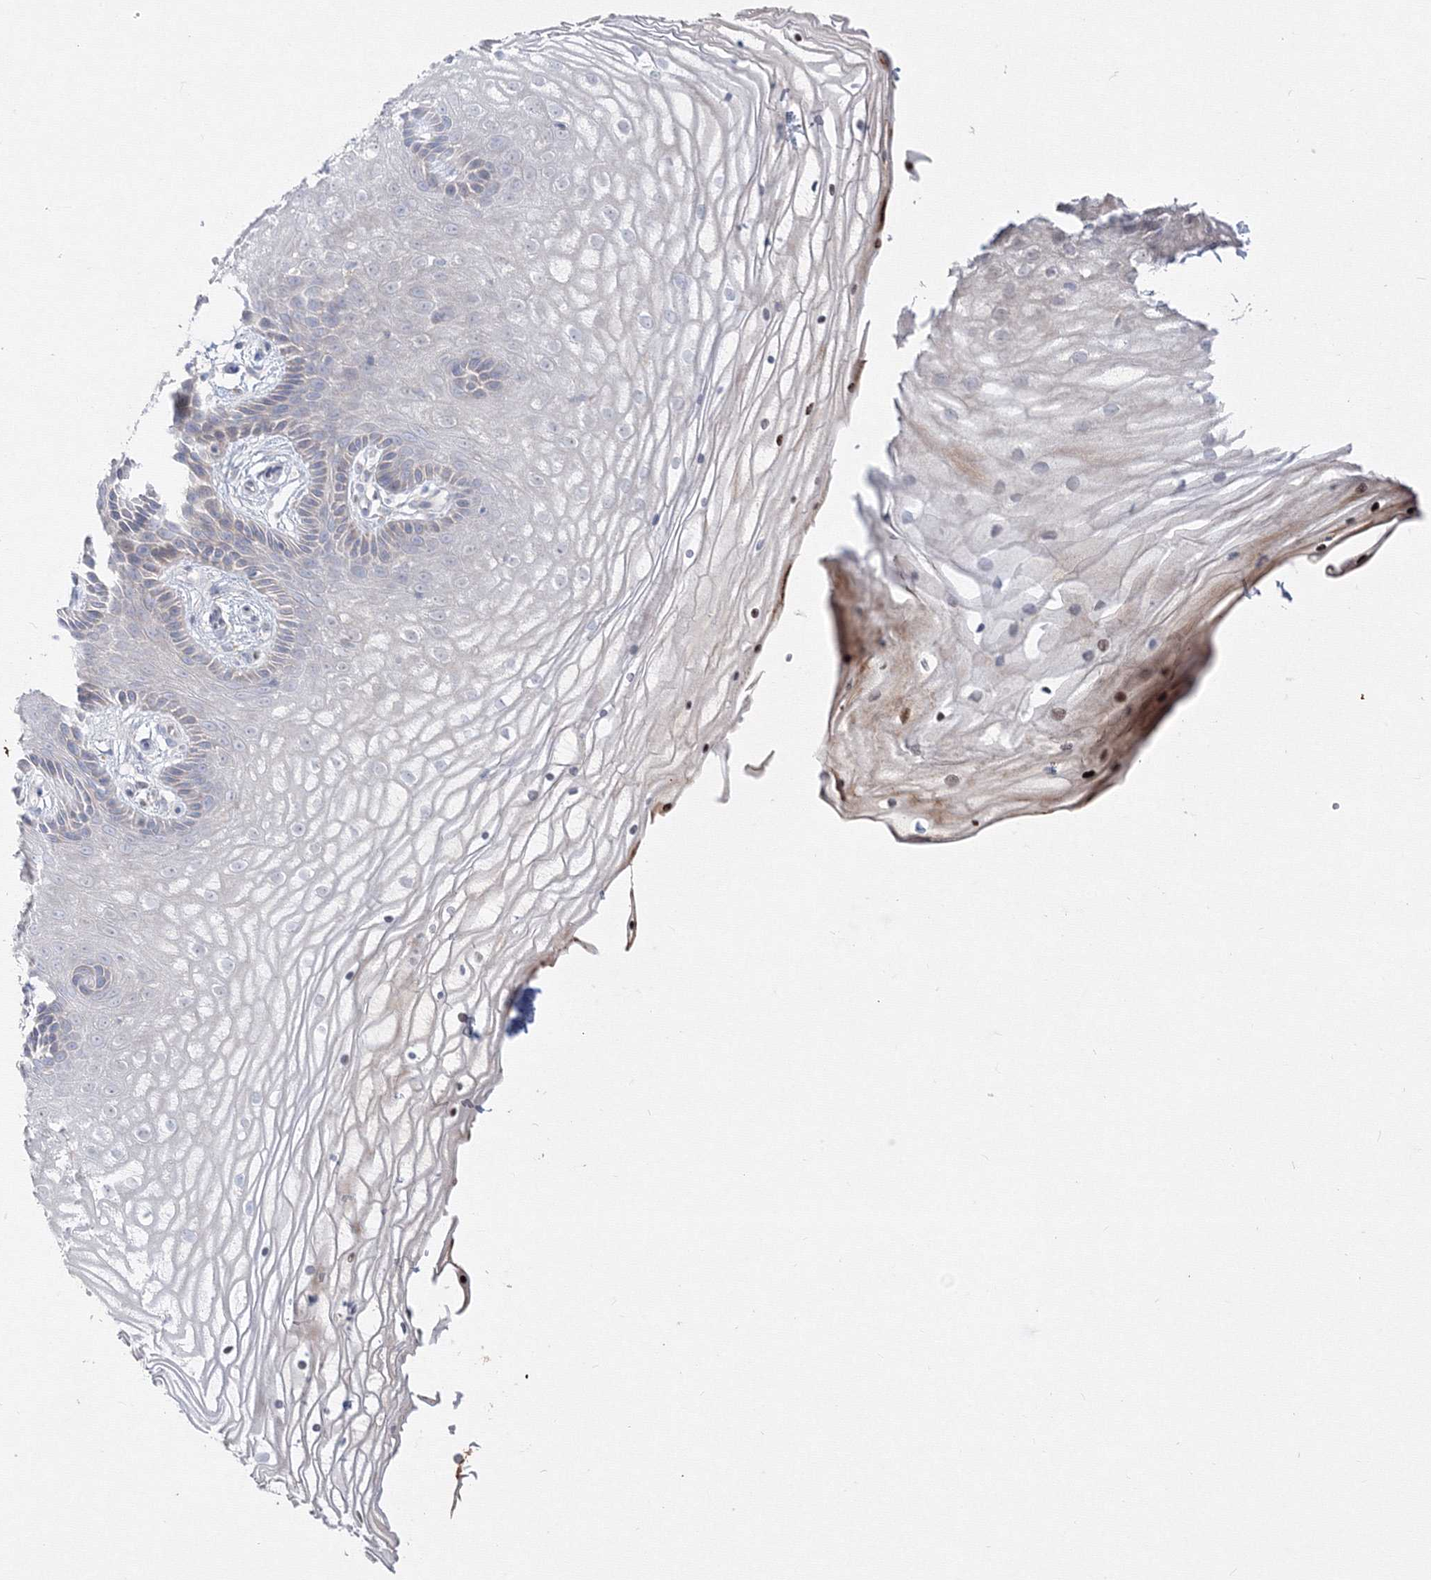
{"staining": {"intensity": "moderate", "quantity": "<25%", "location": "nuclear"}, "tissue": "vagina", "cell_type": "Squamous epithelial cells", "image_type": "normal", "snomed": [{"axis": "morphology", "description": "Normal tissue, NOS"}, {"axis": "topography", "description": "Vagina"}, {"axis": "topography", "description": "Cervix"}], "caption": "Approximately <25% of squamous epithelial cells in unremarkable vagina display moderate nuclear protein expression as visualized by brown immunohistochemical staining.", "gene": "FBXL8", "patient": {"sex": "female", "age": 40}}